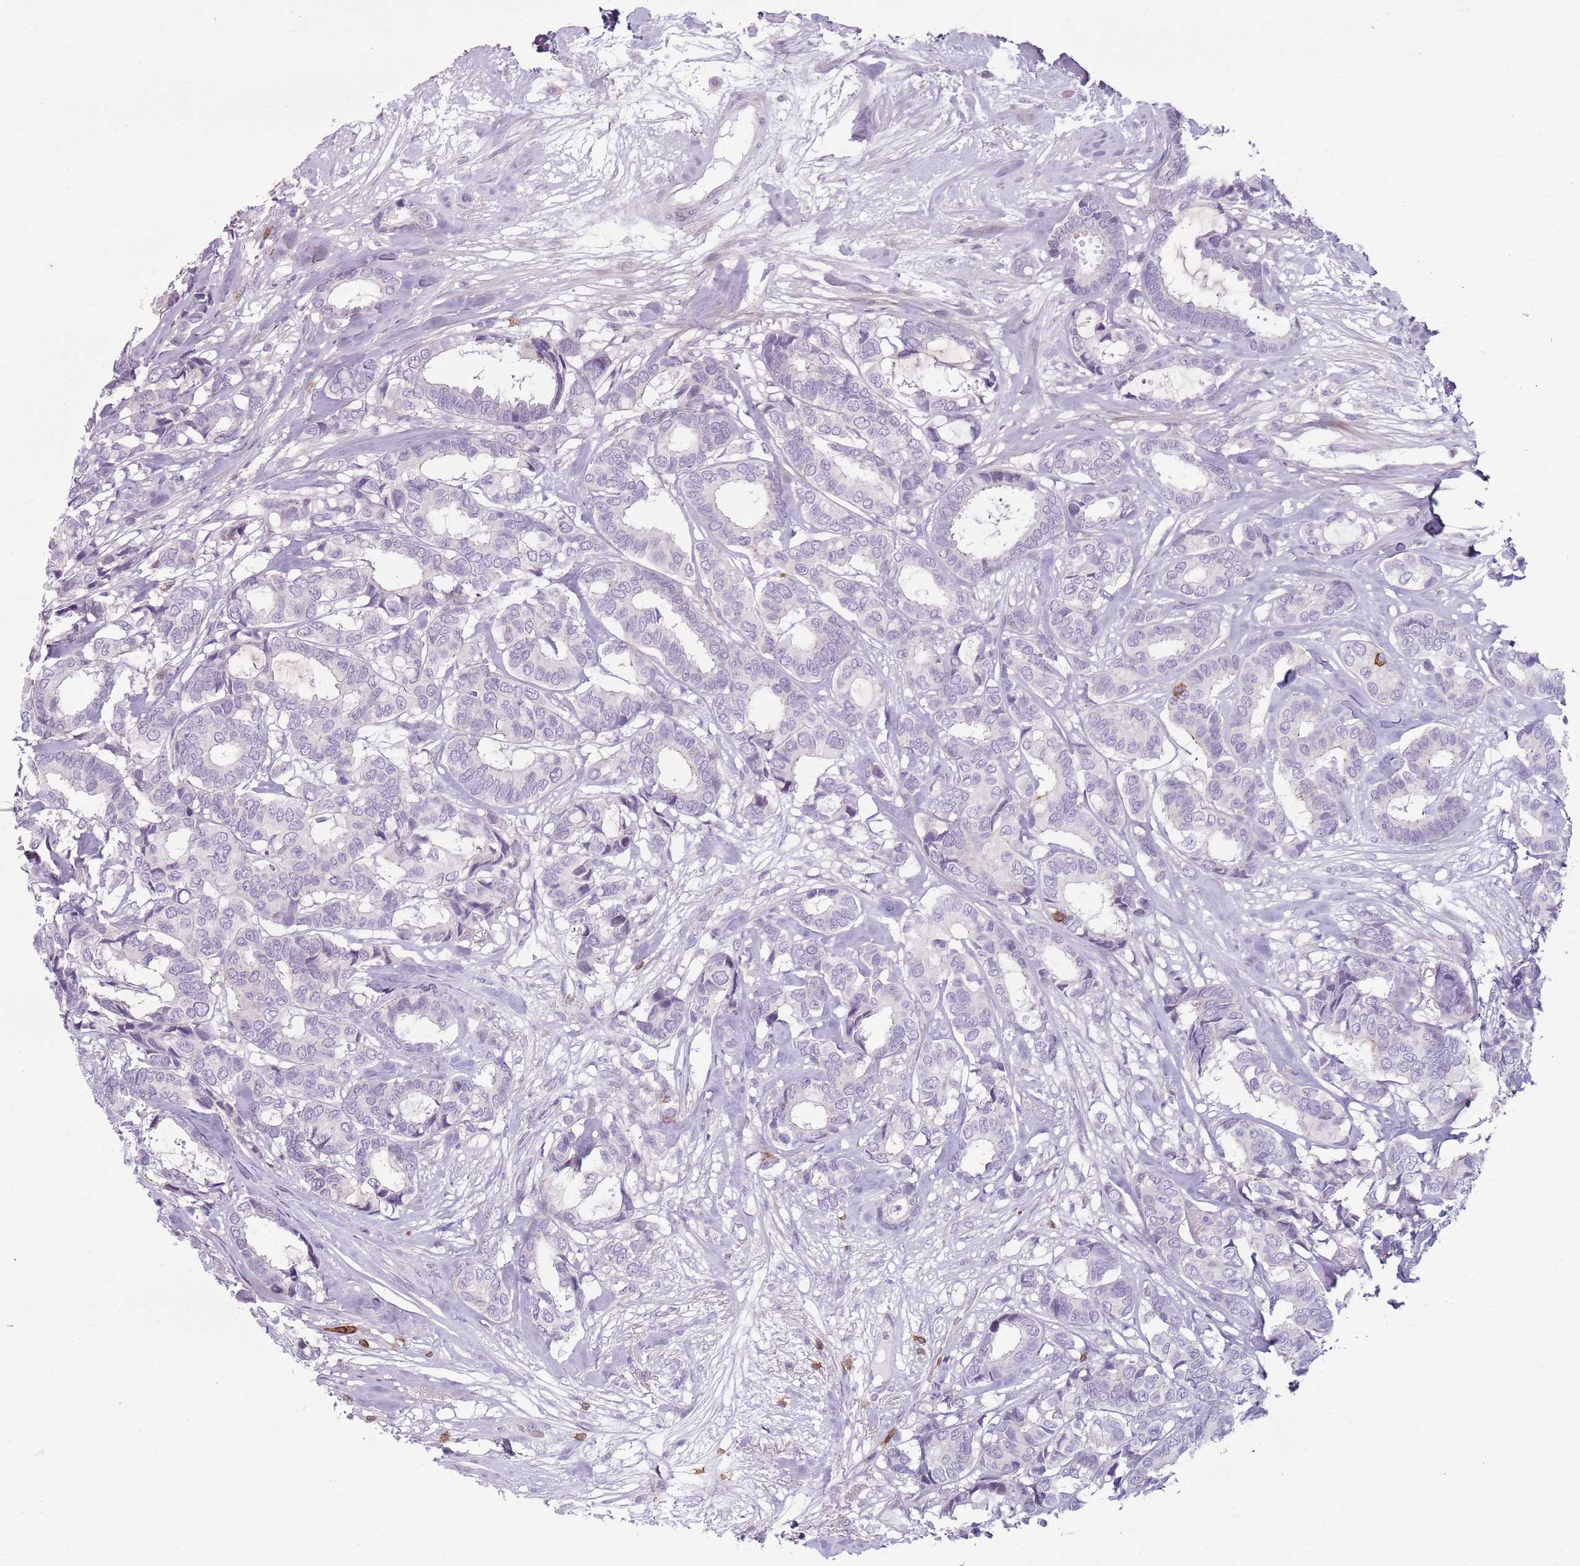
{"staining": {"intensity": "negative", "quantity": "none", "location": "none"}, "tissue": "breast cancer", "cell_type": "Tumor cells", "image_type": "cancer", "snomed": [{"axis": "morphology", "description": "Duct carcinoma"}, {"axis": "topography", "description": "Breast"}], "caption": "DAB (3,3'-diaminobenzidine) immunohistochemical staining of human breast cancer (invasive ductal carcinoma) shows no significant positivity in tumor cells. (DAB immunohistochemistry (IHC) with hematoxylin counter stain).", "gene": "ZNF583", "patient": {"sex": "female", "age": 87}}